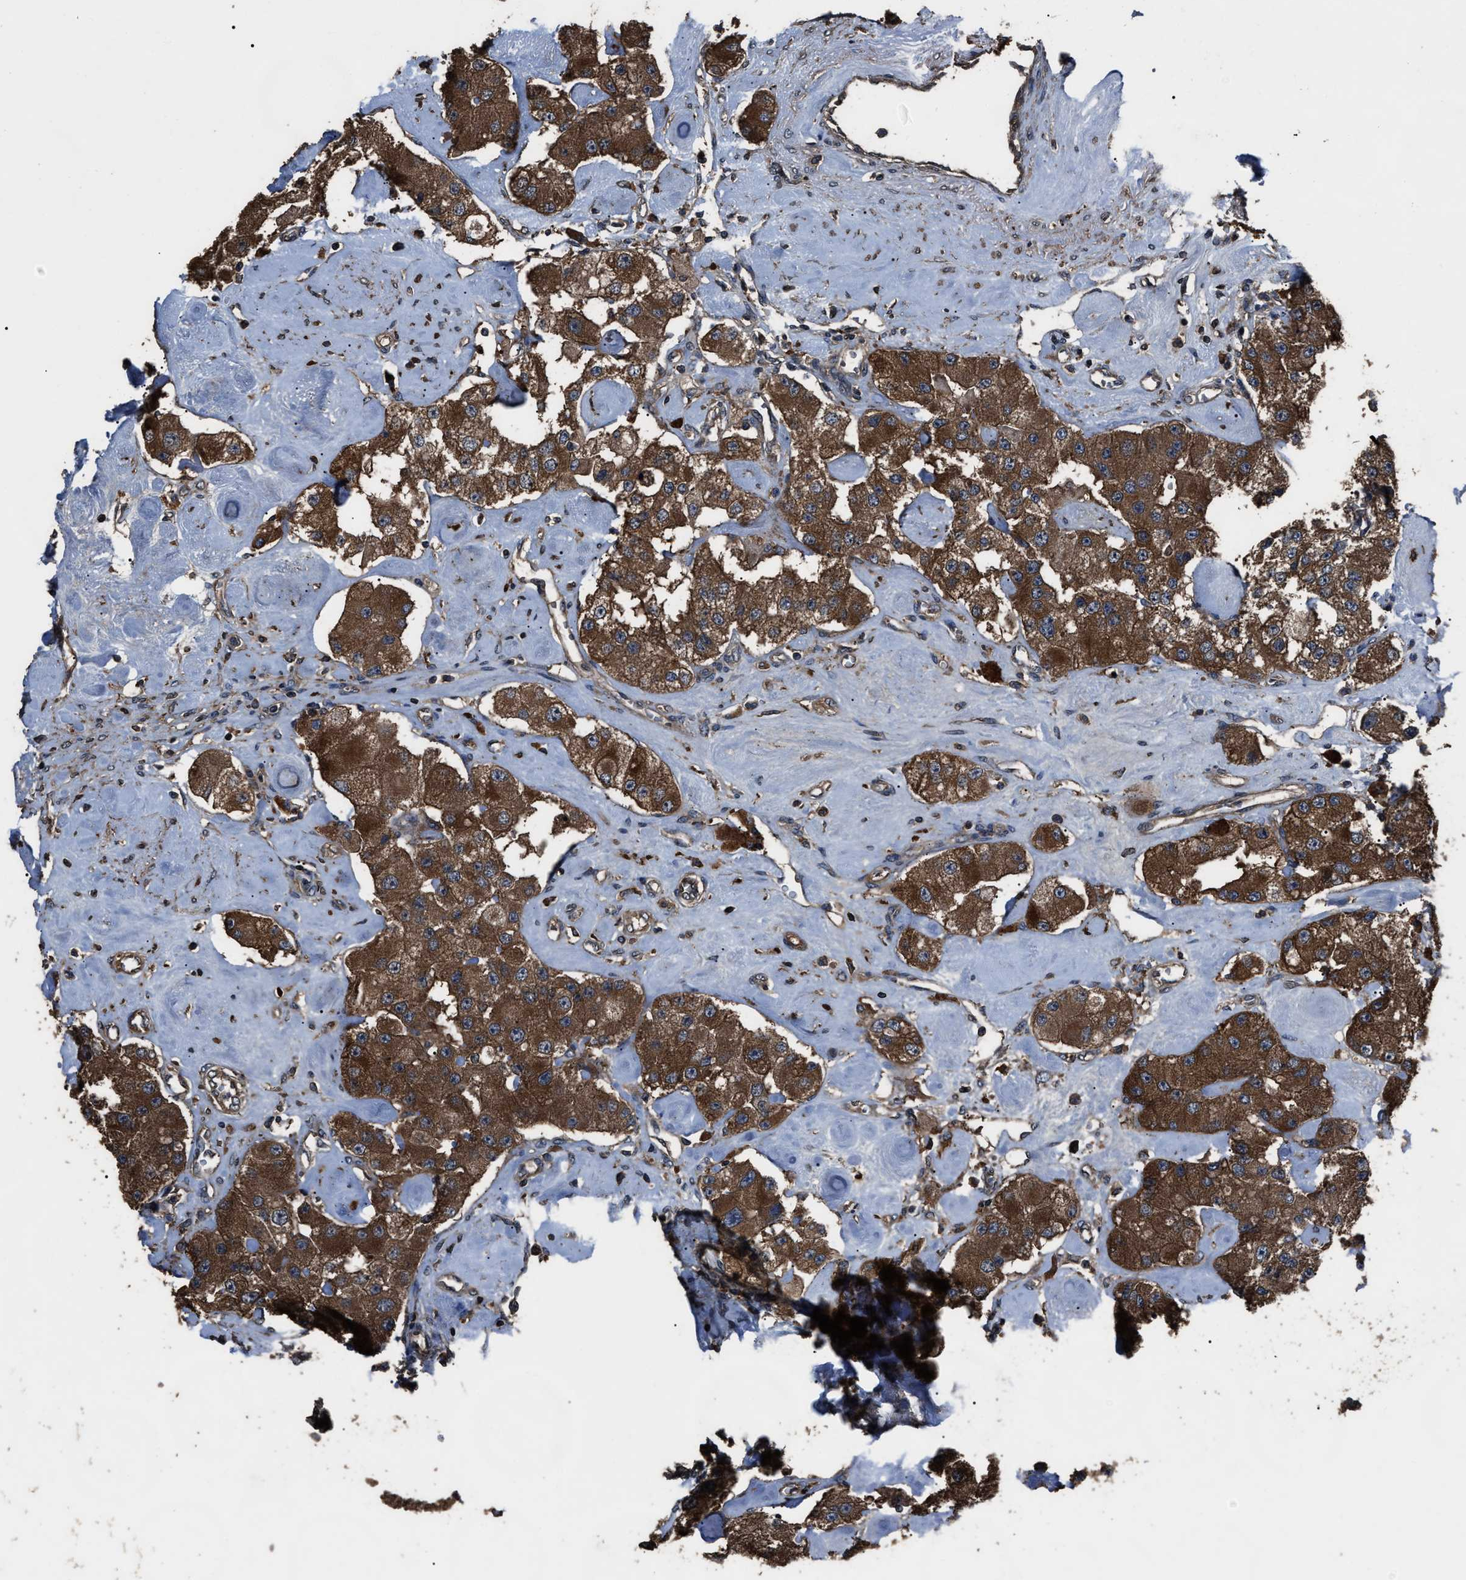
{"staining": {"intensity": "strong", "quantity": ">75%", "location": "cytoplasmic/membranous"}, "tissue": "carcinoid", "cell_type": "Tumor cells", "image_type": "cancer", "snomed": [{"axis": "morphology", "description": "Carcinoid, malignant, NOS"}, {"axis": "topography", "description": "Pancreas"}], "caption": "Immunohistochemical staining of carcinoid exhibits high levels of strong cytoplasmic/membranous staining in about >75% of tumor cells. (Brightfield microscopy of DAB IHC at high magnification).", "gene": "RNF216", "patient": {"sex": "male", "age": 41}}